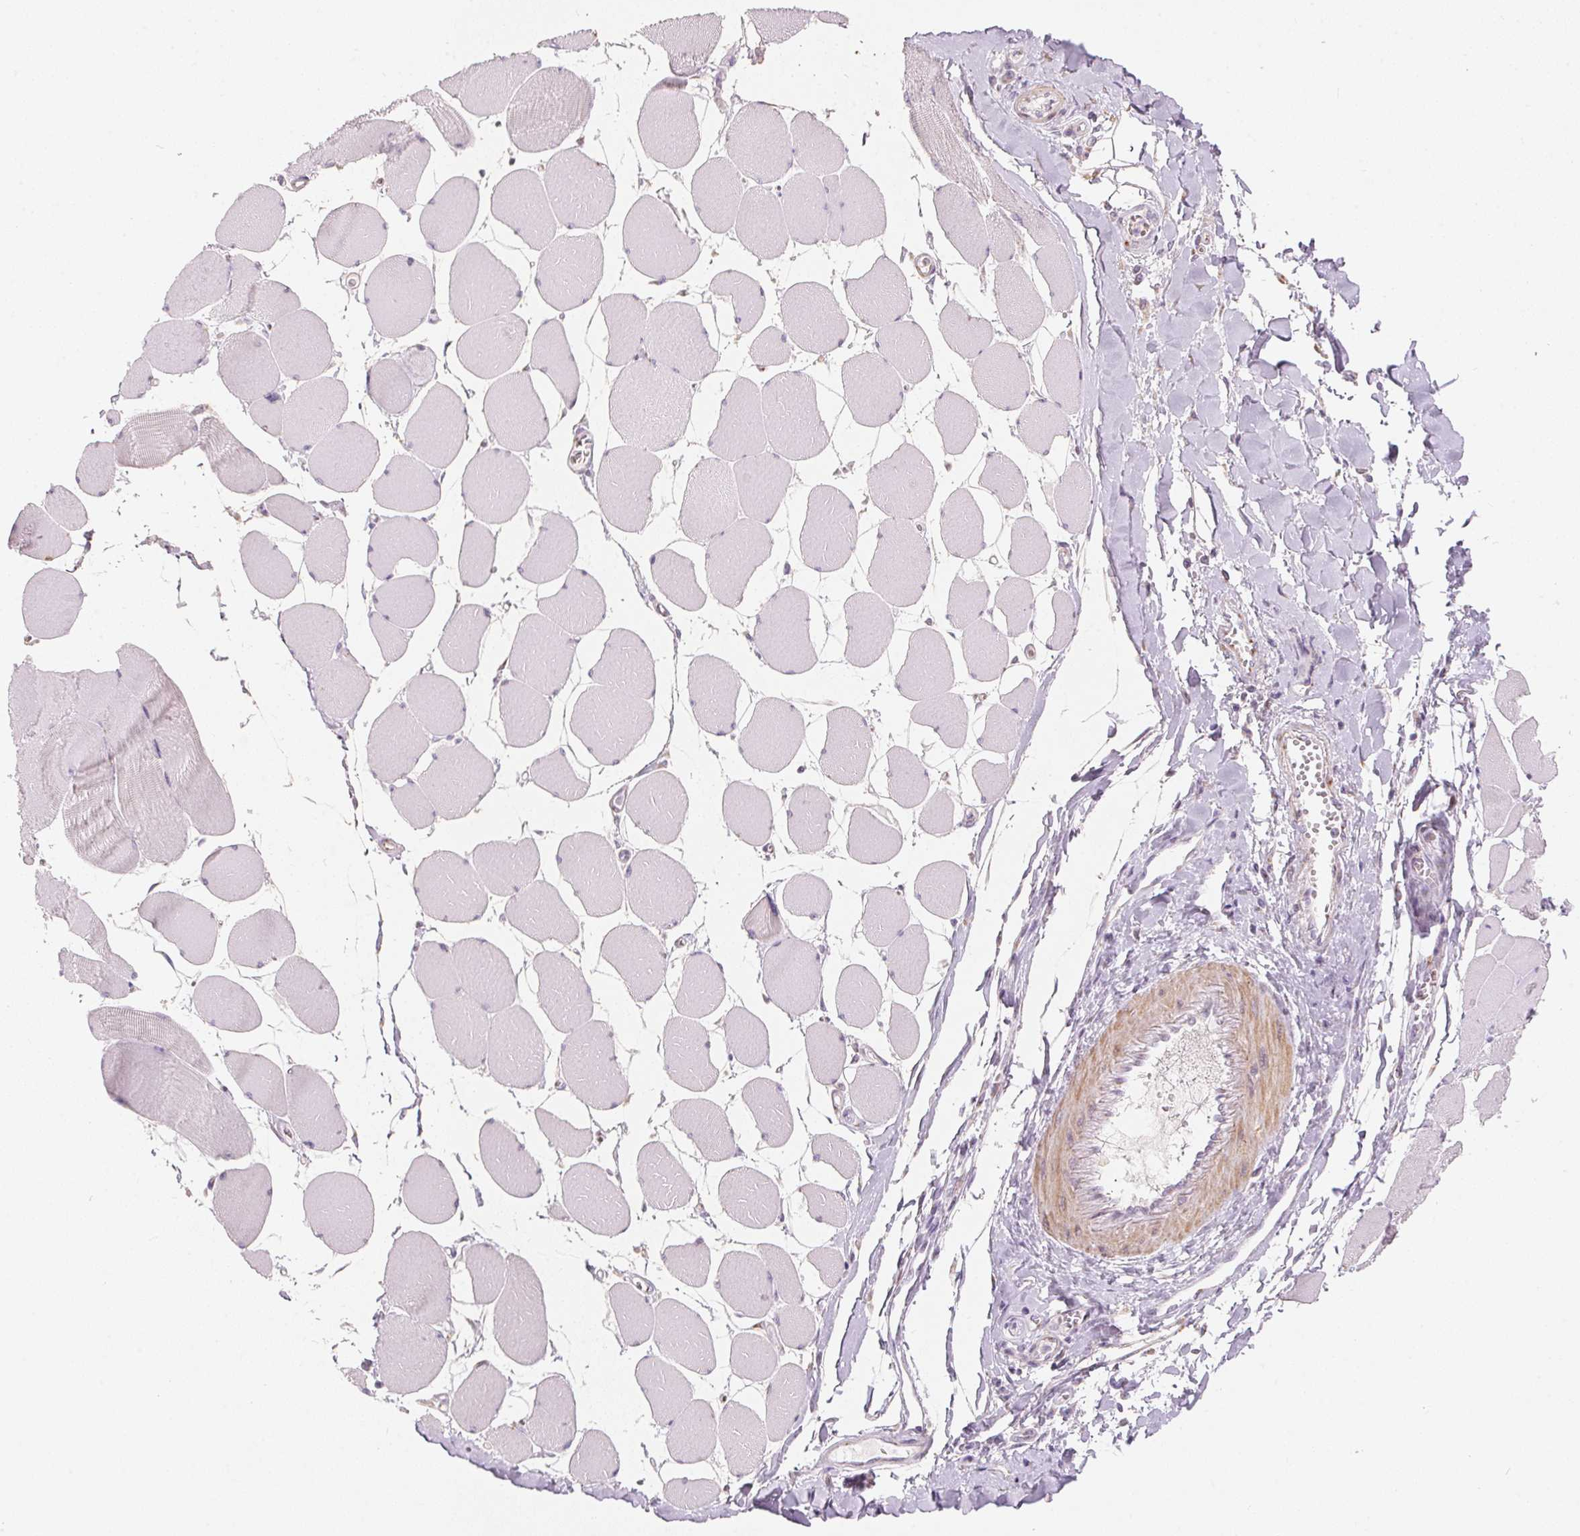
{"staining": {"intensity": "negative", "quantity": "none", "location": "none"}, "tissue": "skeletal muscle", "cell_type": "Myocytes", "image_type": "normal", "snomed": [{"axis": "morphology", "description": "Normal tissue, NOS"}, {"axis": "topography", "description": "Skeletal muscle"}], "caption": "Myocytes show no significant staining in unremarkable skeletal muscle. (Brightfield microscopy of DAB immunohistochemistry (IHC) at high magnification).", "gene": "DRAM2", "patient": {"sex": "female", "age": 75}}